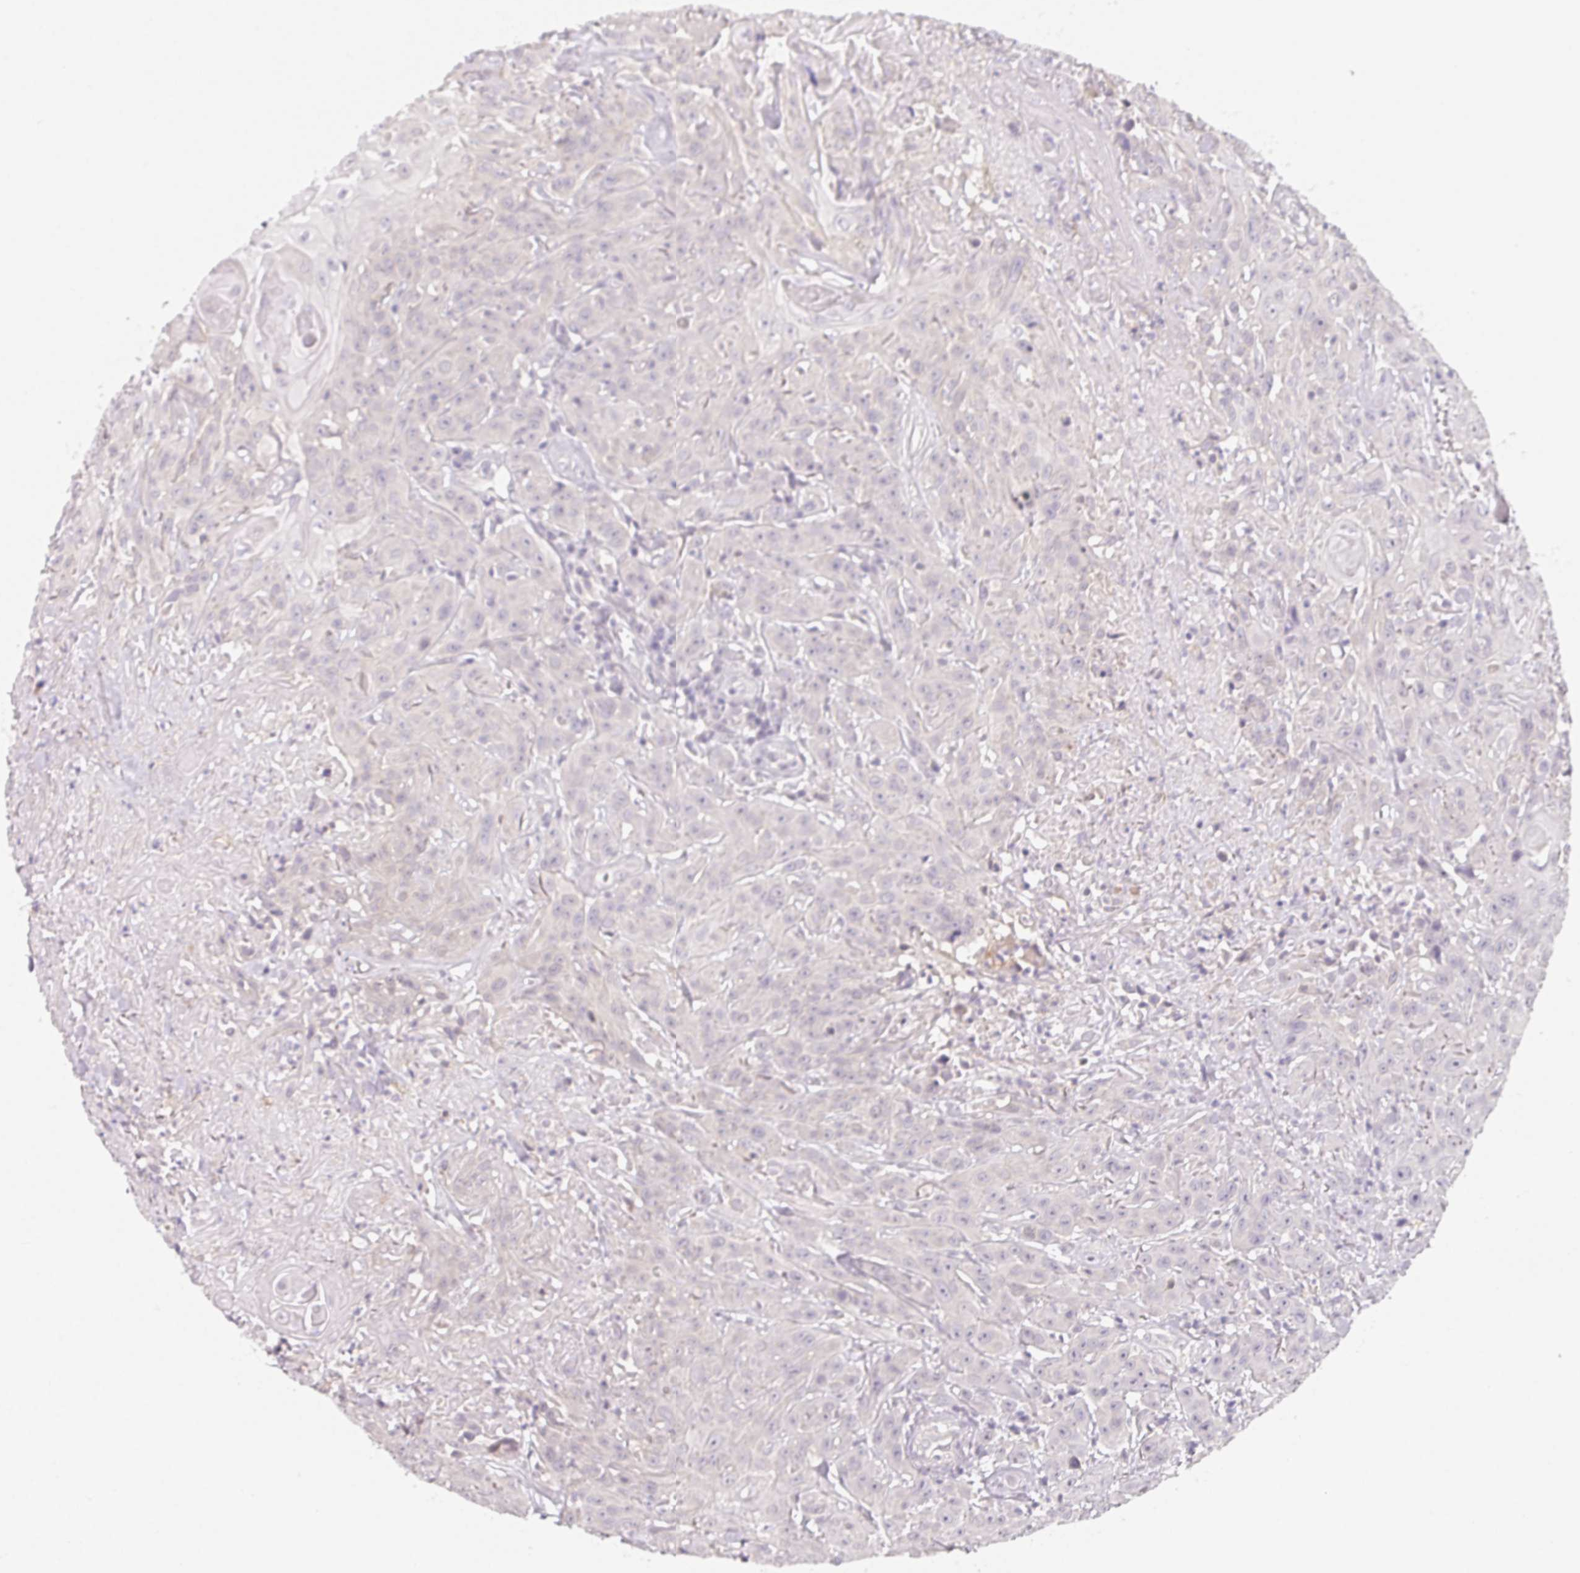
{"staining": {"intensity": "negative", "quantity": "none", "location": "none"}, "tissue": "head and neck cancer", "cell_type": "Tumor cells", "image_type": "cancer", "snomed": [{"axis": "morphology", "description": "Squamous cell carcinoma, NOS"}, {"axis": "topography", "description": "Skin"}, {"axis": "topography", "description": "Head-Neck"}], "caption": "High power microscopy histopathology image of an immunohistochemistry (IHC) micrograph of head and neck squamous cell carcinoma, revealing no significant staining in tumor cells.", "gene": "LRRC23", "patient": {"sex": "male", "age": 80}}